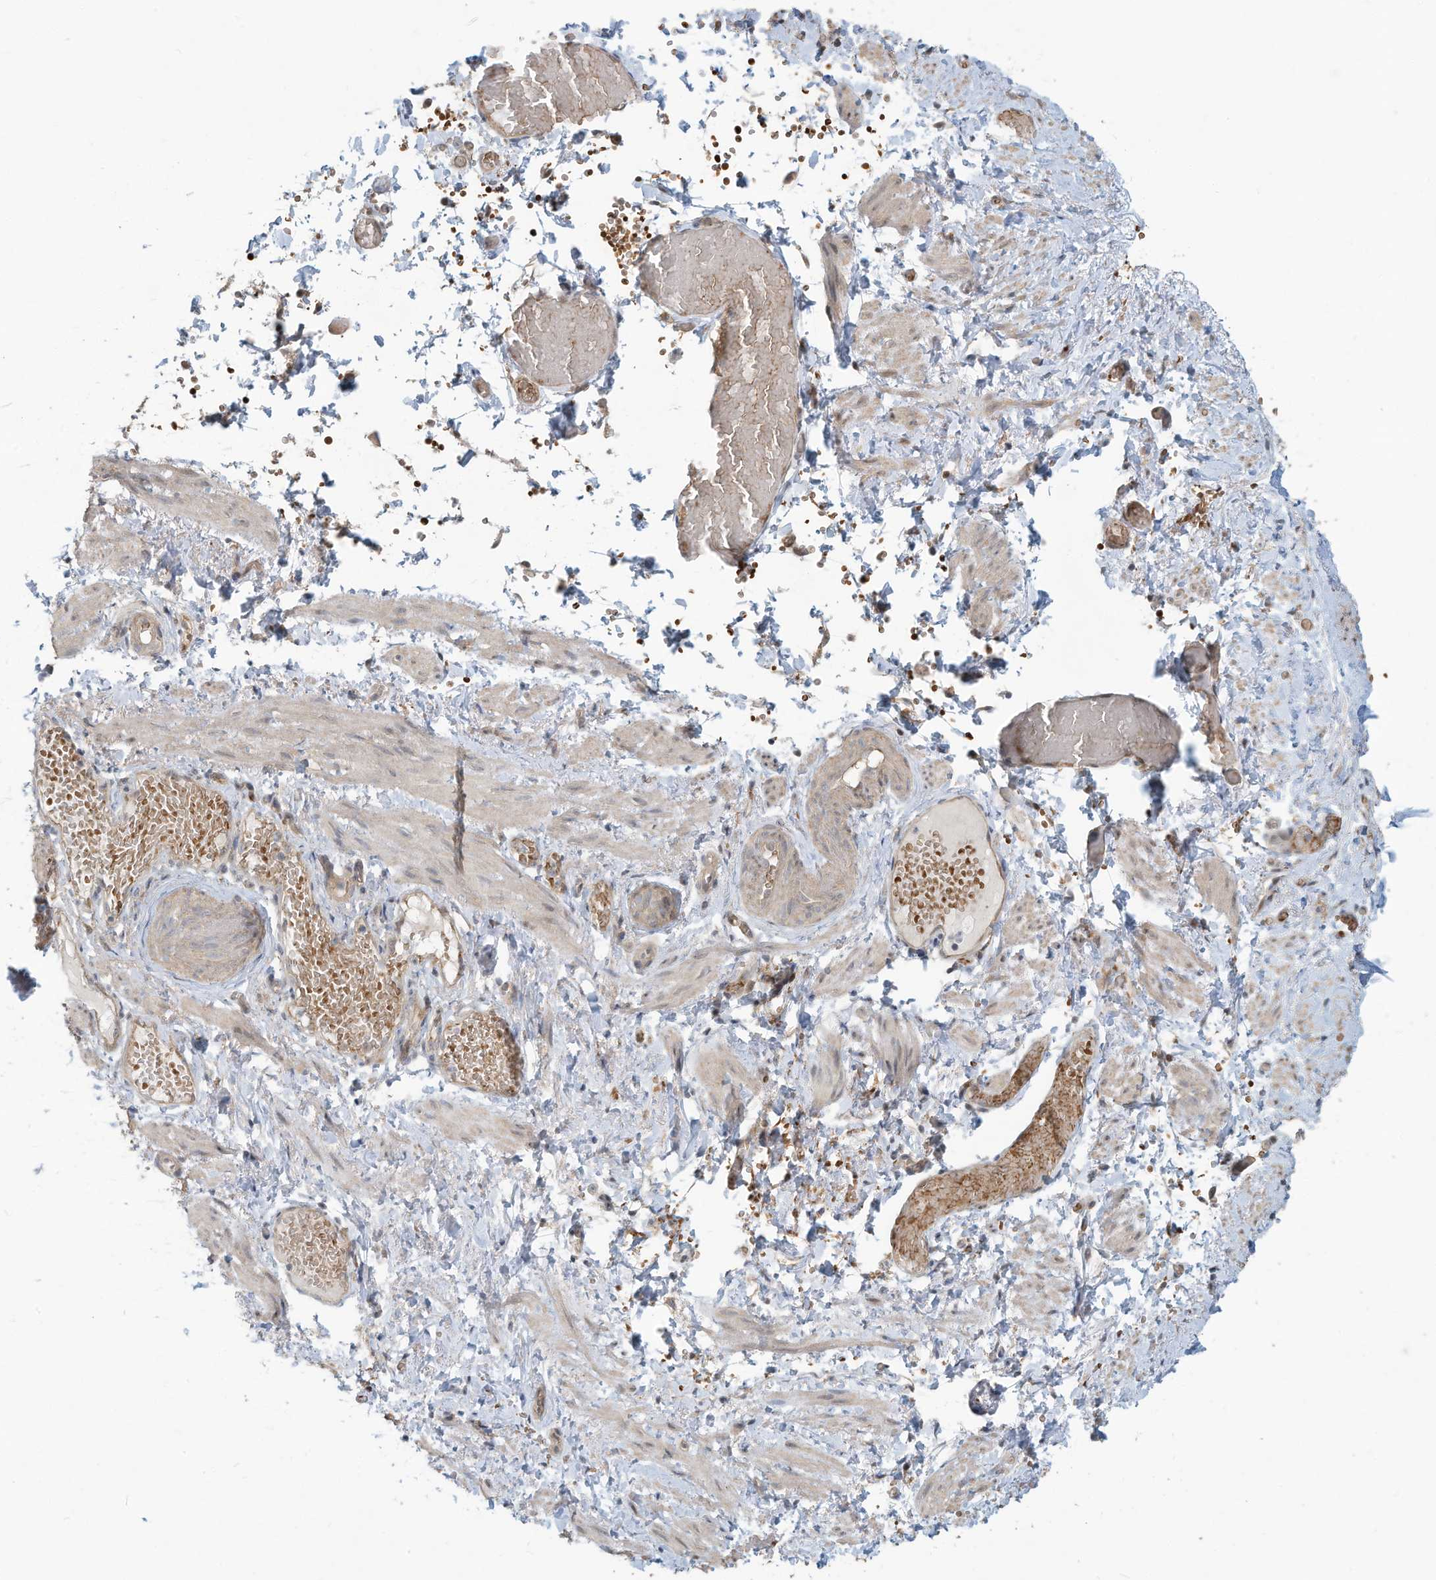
{"staining": {"intensity": "negative", "quantity": "none", "location": "none"}, "tissue": "adipose tissue", "cell_type": "Adipocytes", "image_type": "normal", "snomed": [{"axis": "morphology", "description": "Normal tissue, NOS"}, {"axis": "topography", "description": "Smooth muscle"}, {"axis": "topography", "description": "Peripheral nerve tissue"}], "caption": "A histopathology image of human adipose tissue is negative for staining in adipocytes. (DAB immunohistochemistry (IHC), high magnification).", "gene": "ERI2", "patient": {"sex": "female", "age": 39}}